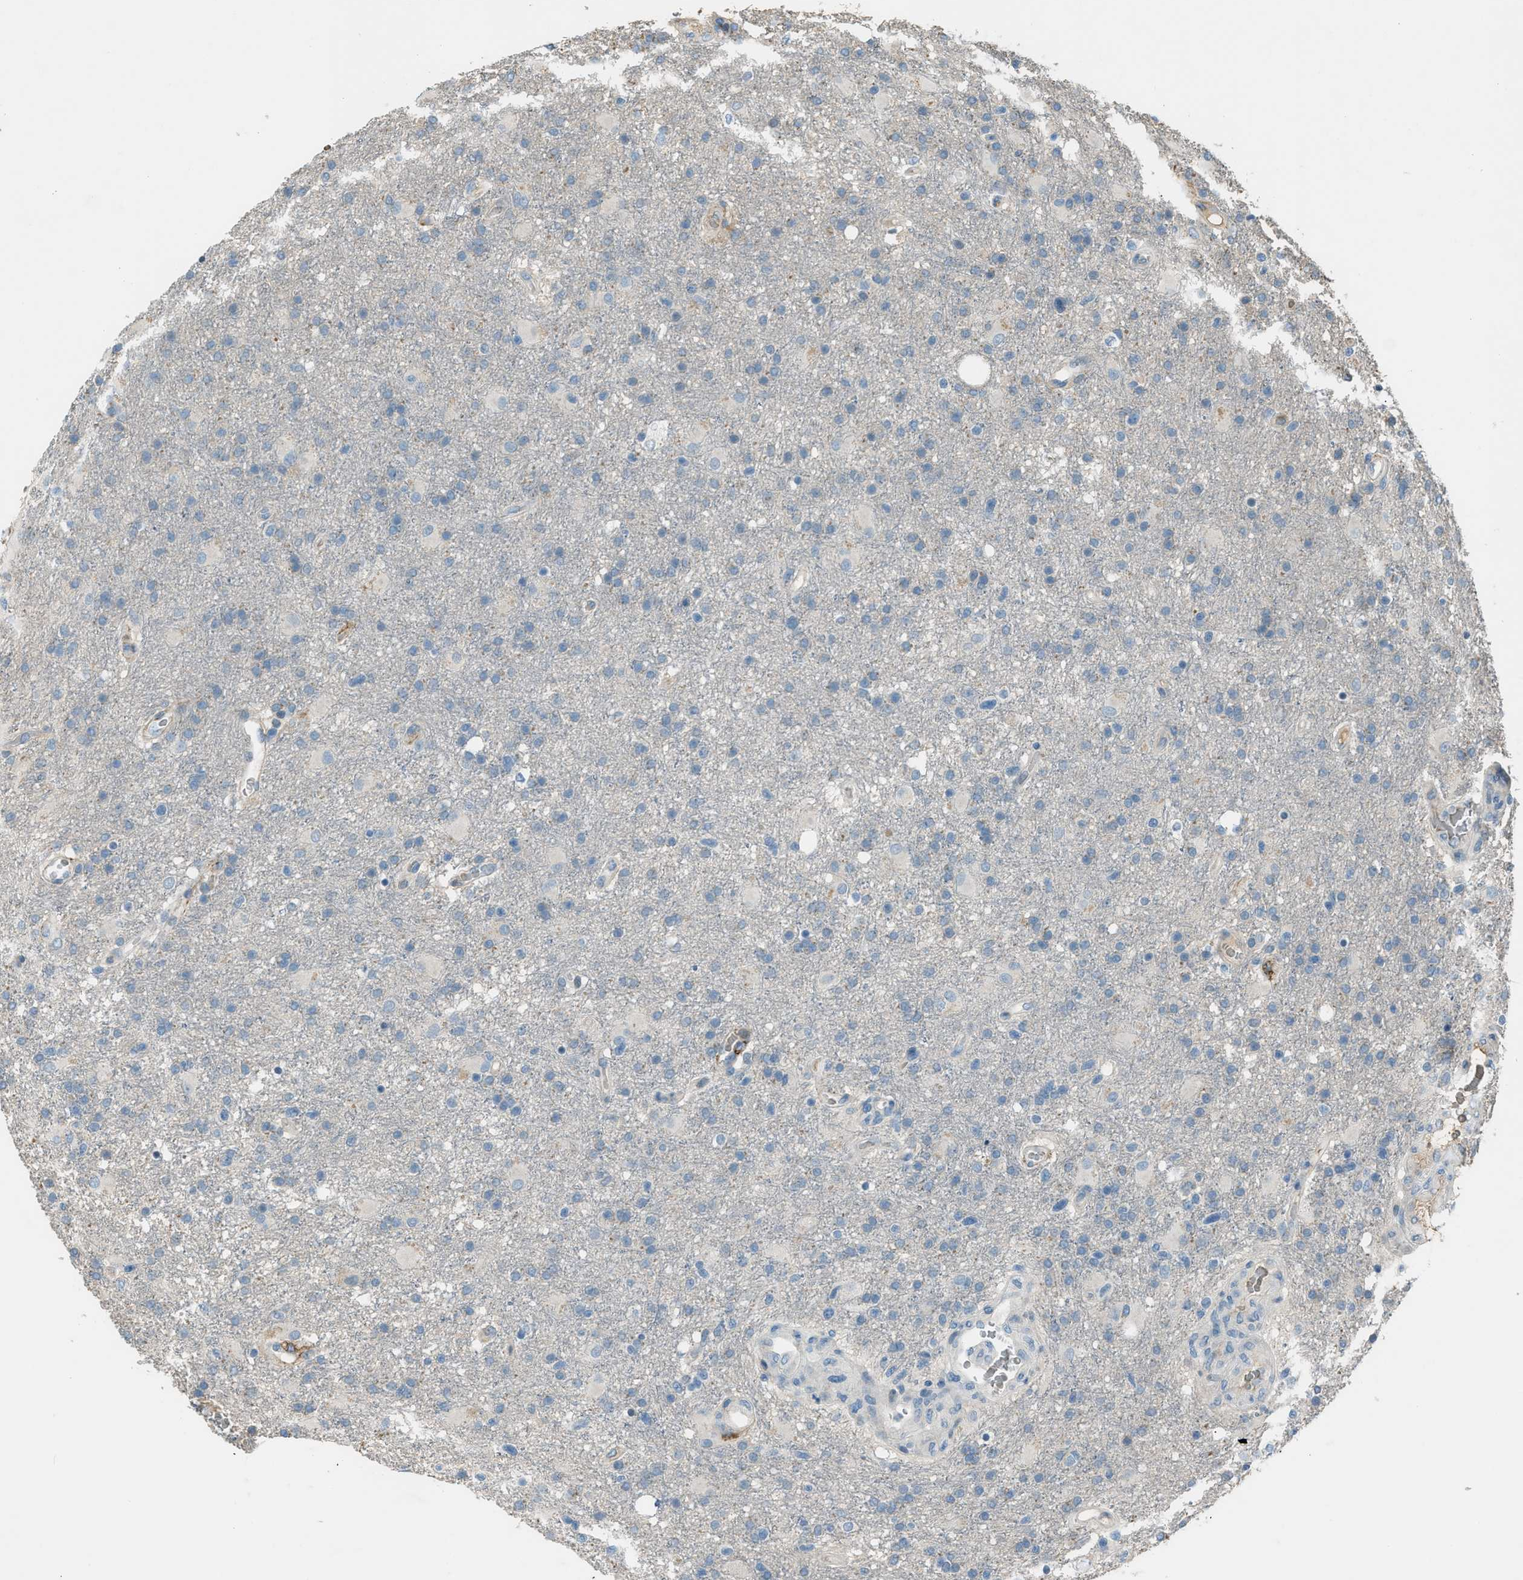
{"staining": {"intensity": "negative", "quantity": "none", "location": "none"}, "tissue": "glioma", "cell_type": "Tumor cells", "image_type": "cancer", "snomed": [{"axis": "morphology", "description": "Glioma, malignant, High grade"}, {"axis": "topography", "description": "Brain"}], "caption": "There is no significant positivity in tumor cells of glioma.", "gene": "FBLN2", "patient": {"sex": "male", "age": 72}}